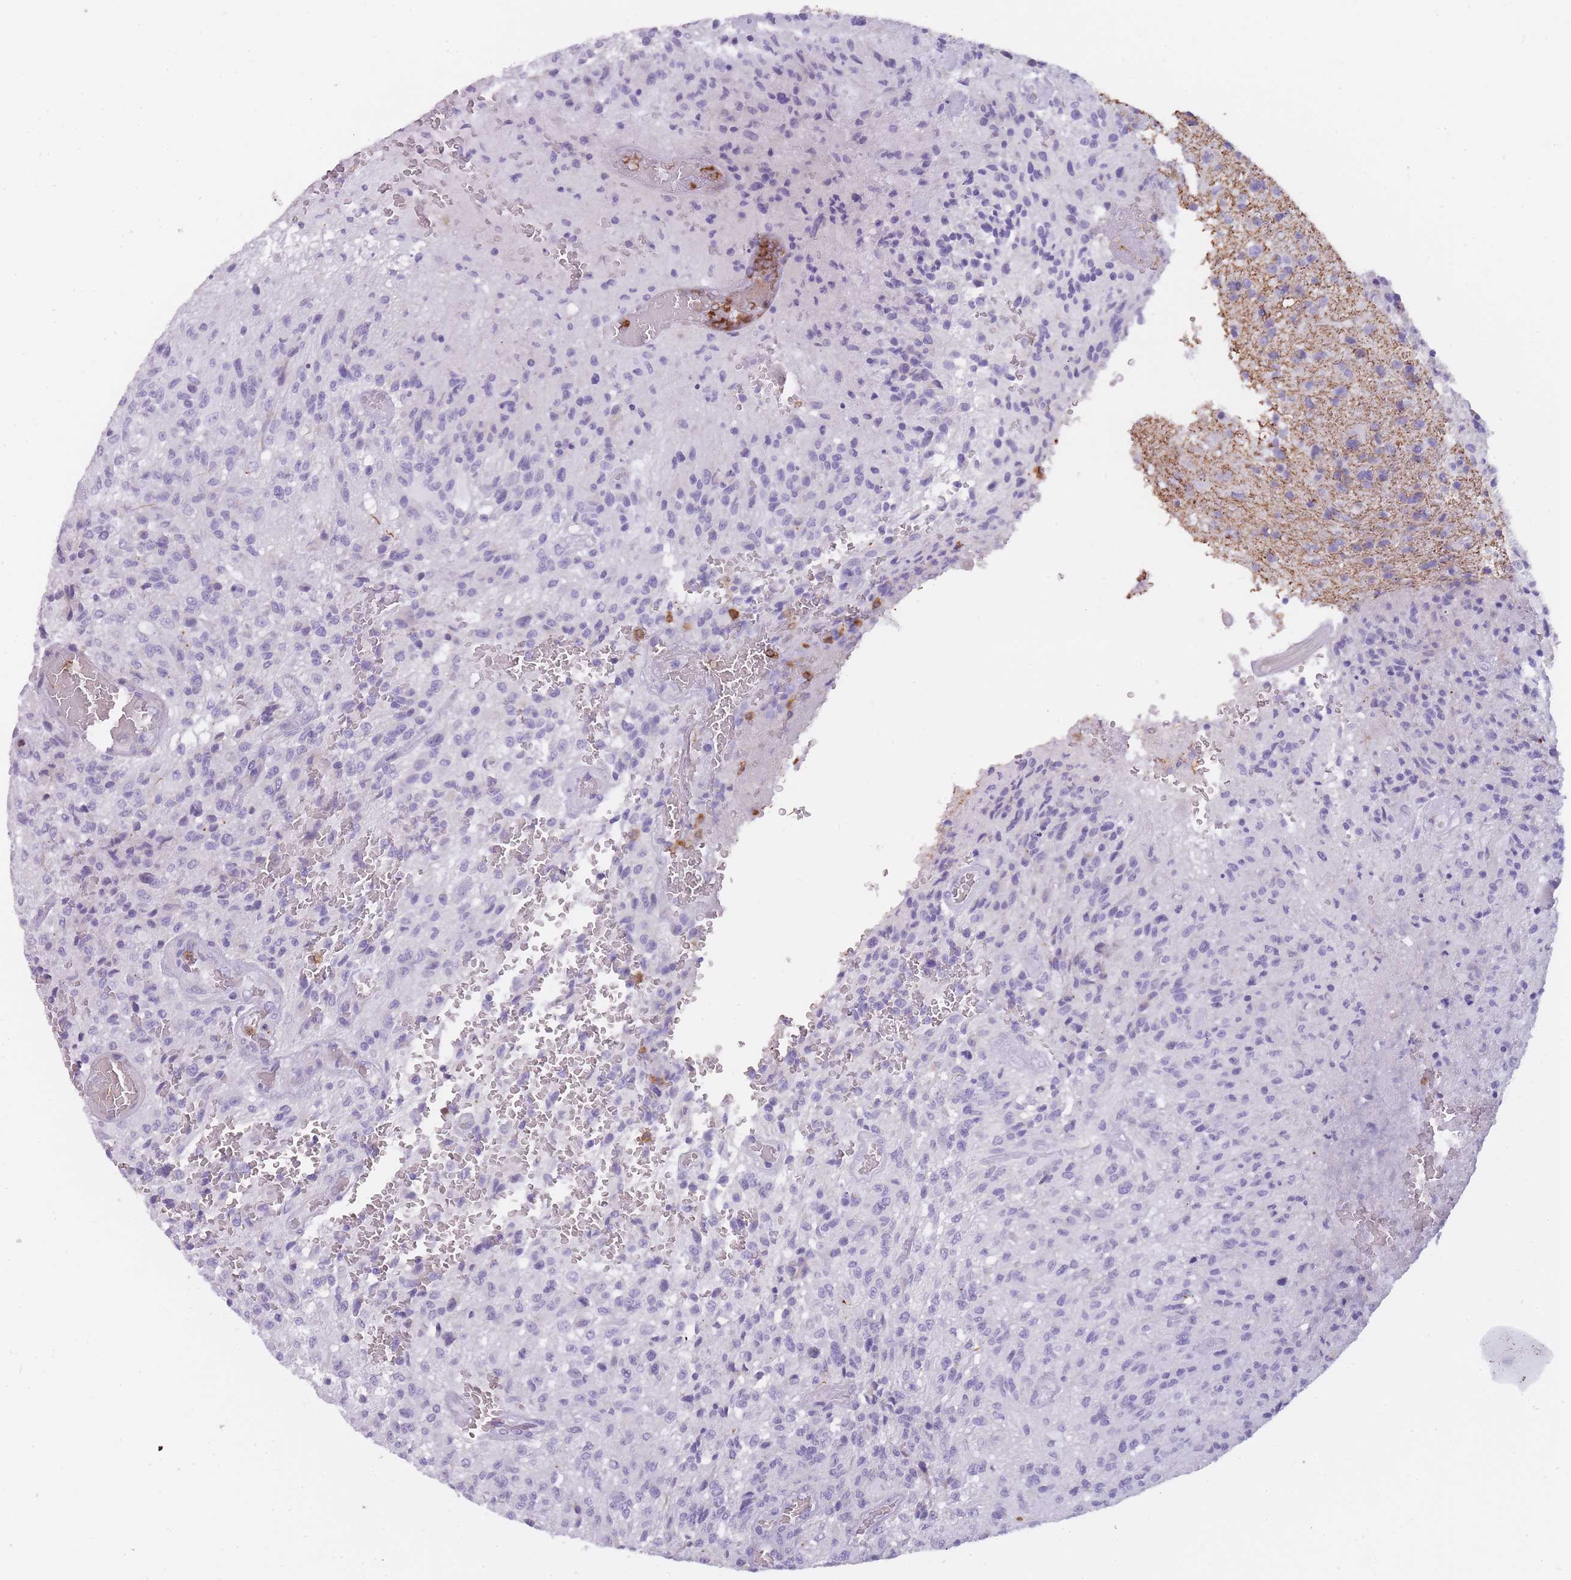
{"staining": {"intensity": "negative", "quantity": "none", "location": "none"}, "tissue": "glioma", "cell_type": "Tumor cells", "image_type": "cancer", "snomed": [{"axis": "morphology", "description": "Normal tissue, NOS"}, {"axis": "morphology", "description": "Glioma, malignant, High grade"}, {"axis": "topography", "description": "Cerebral cortex"}], "caption": "Protein analysis of glioma displays no significant positivity in tumor cells.", "gene": "CR1L", "patient": {"sex": "male", "age": 56}}